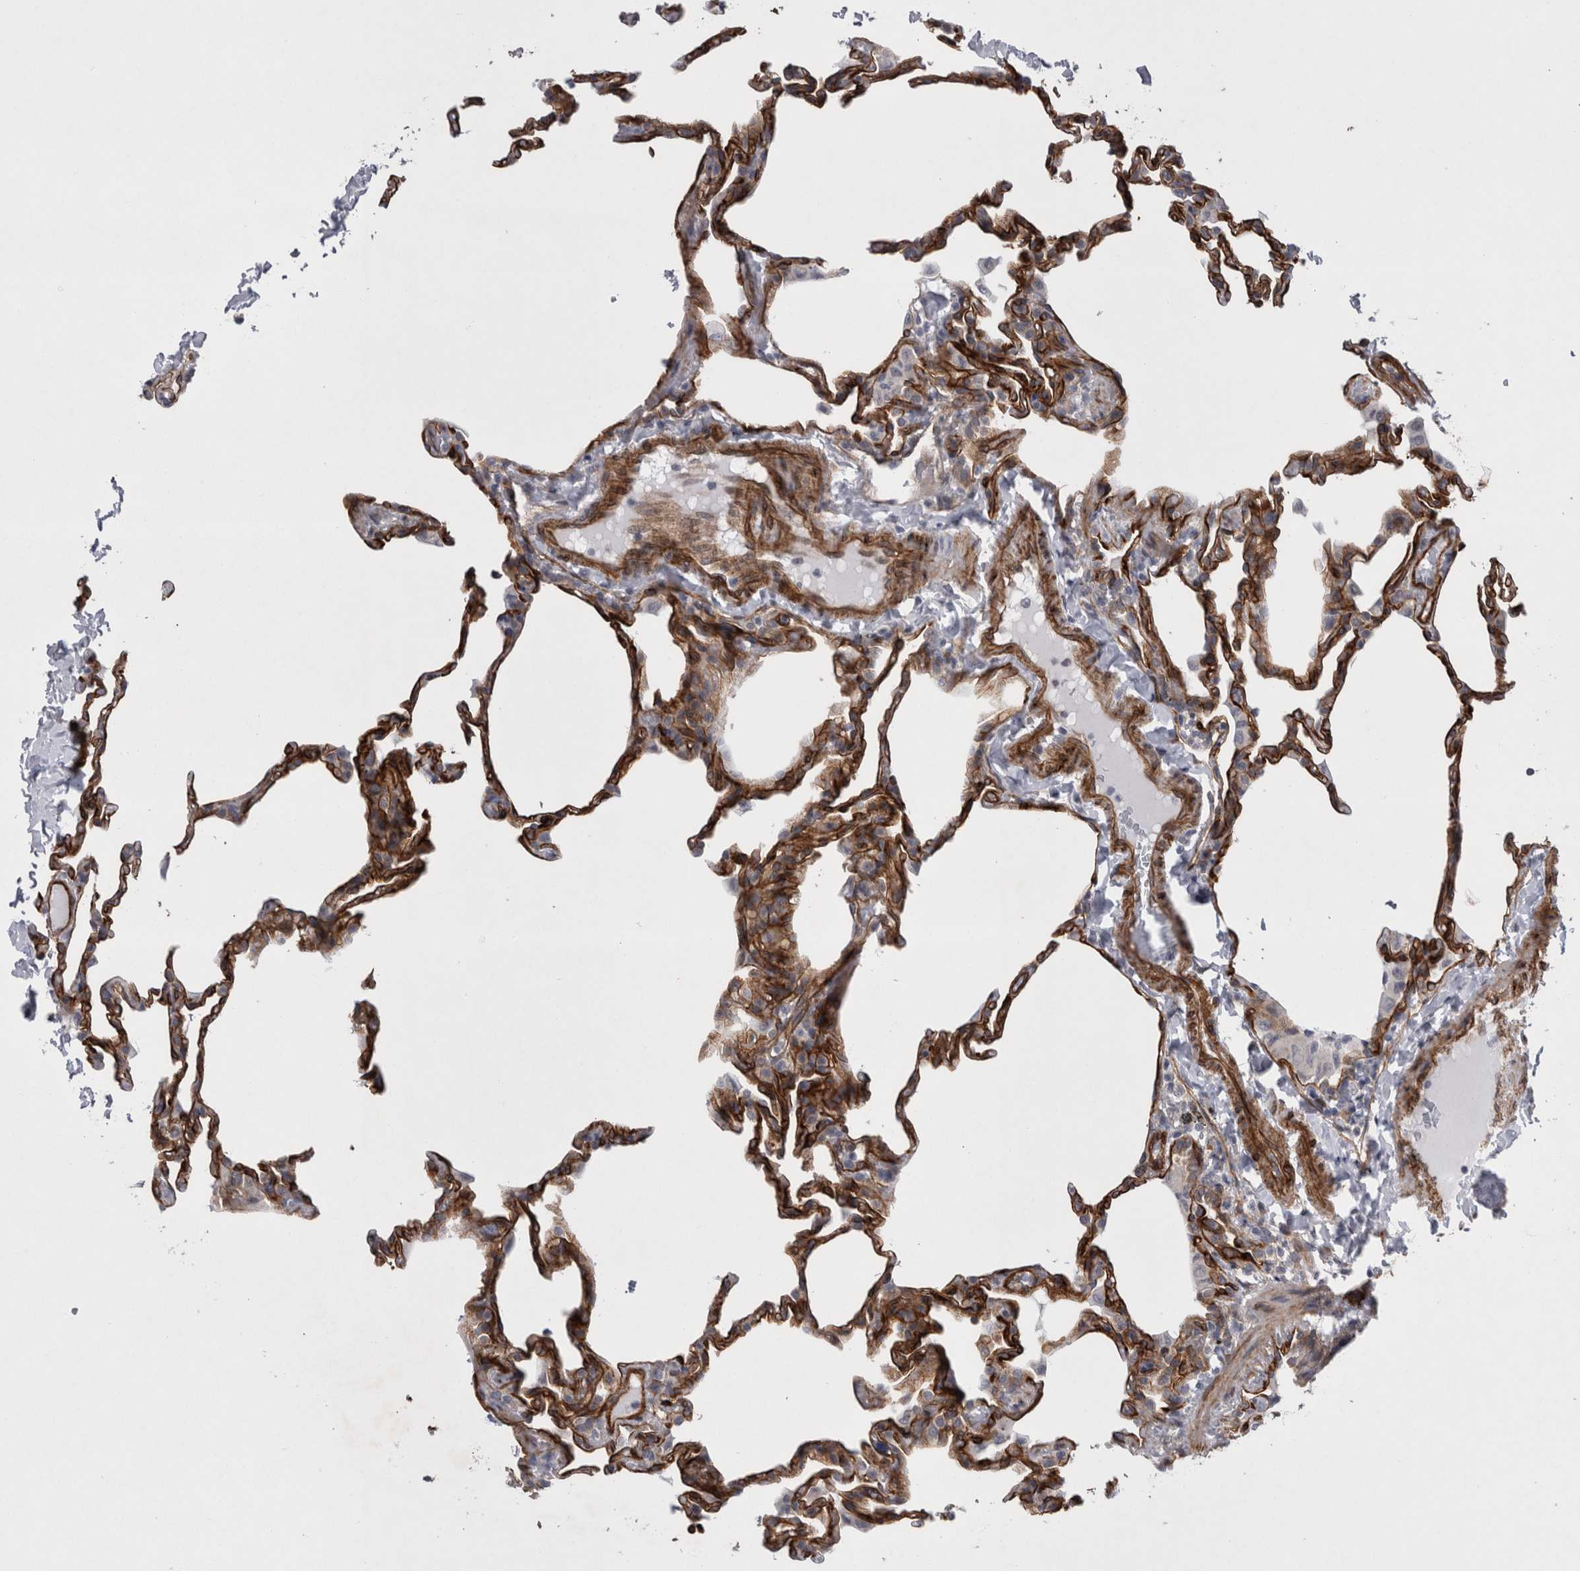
{"staining": {"intensity": "strong", "quantity": "25%-75%", "location": "cytoplasmic/membranous"}, "tissue": "lung", "cell_type": "Alveolar cells", "image_type": "normal", "snomed": [{"axis": "morphology", "description": "Normal tissue, NOS"}, {"axis": "topography", "description": "Lung"}], "caption": "Strong cytoplasmic/membranous staining for a protein is appreciated in approximately 25%-75% of alveolar cells of benign lung using immunohistochemistry.", "gene": "DDX6", "patient": {"sex": "male", "age": 20}}